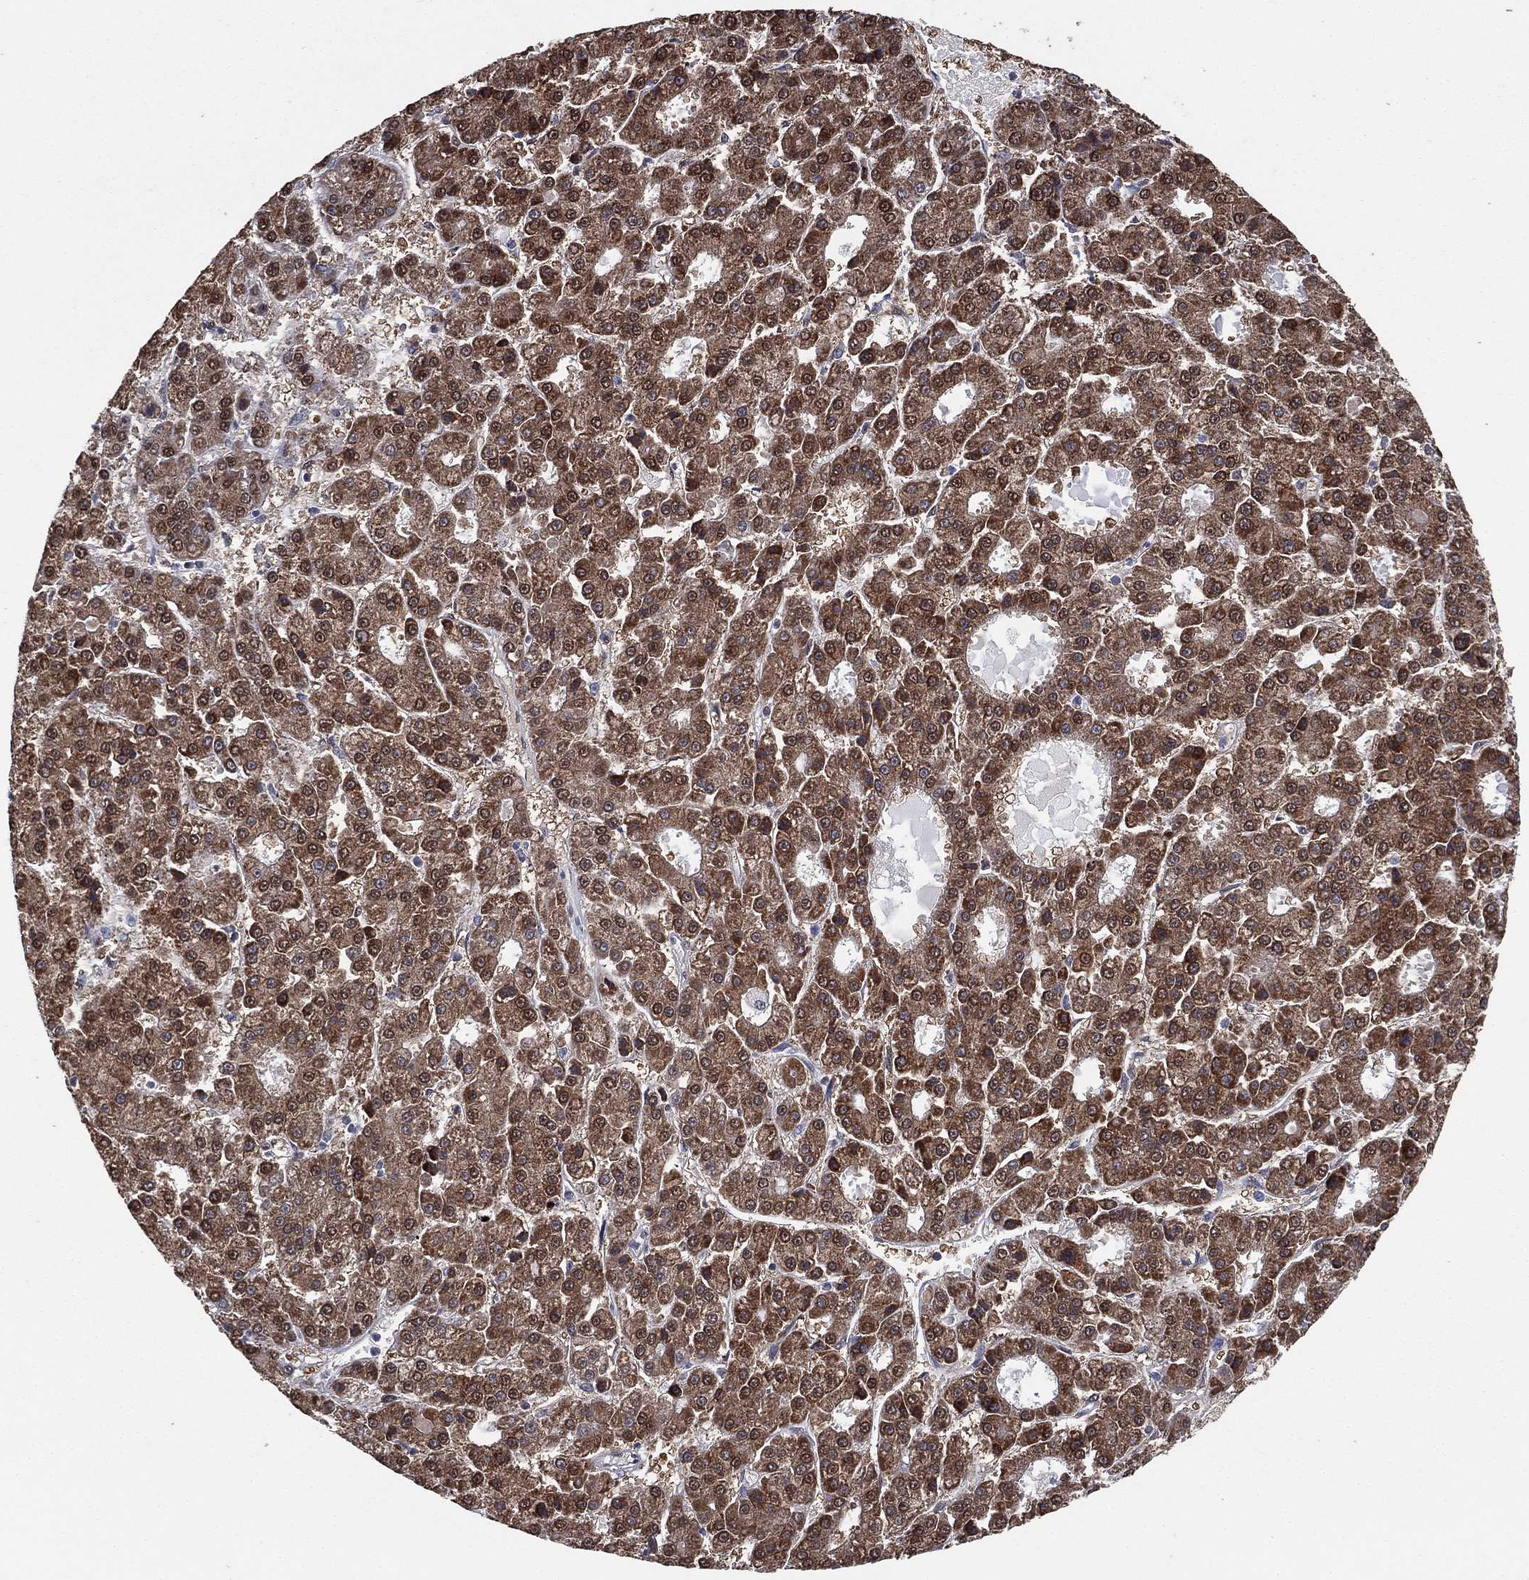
{"staining": {"intensity": "strong", "quantity": "25%-75%", "location": "cytoplasmic/membranous,nuclear"}, "tissue": "liver cancer", "cell_type": "Tumor cells", "image_type": "cancer", "snomed": [{"axis": "morphology", "description": "Carcinoma, Hepatocellular, NOS"}, {"axis": "topography", "description": "Liver"}], "caption": "This photomicrograph demonstrates IHC staining of human hepatocellular carcinoma (liver), with high strong cytoplasmic/membranous and nuclear staining in about 25%-75% of tumor cells.", "gene": "ALDH7A1", "patient": {"sex": "male", "age": 70}}